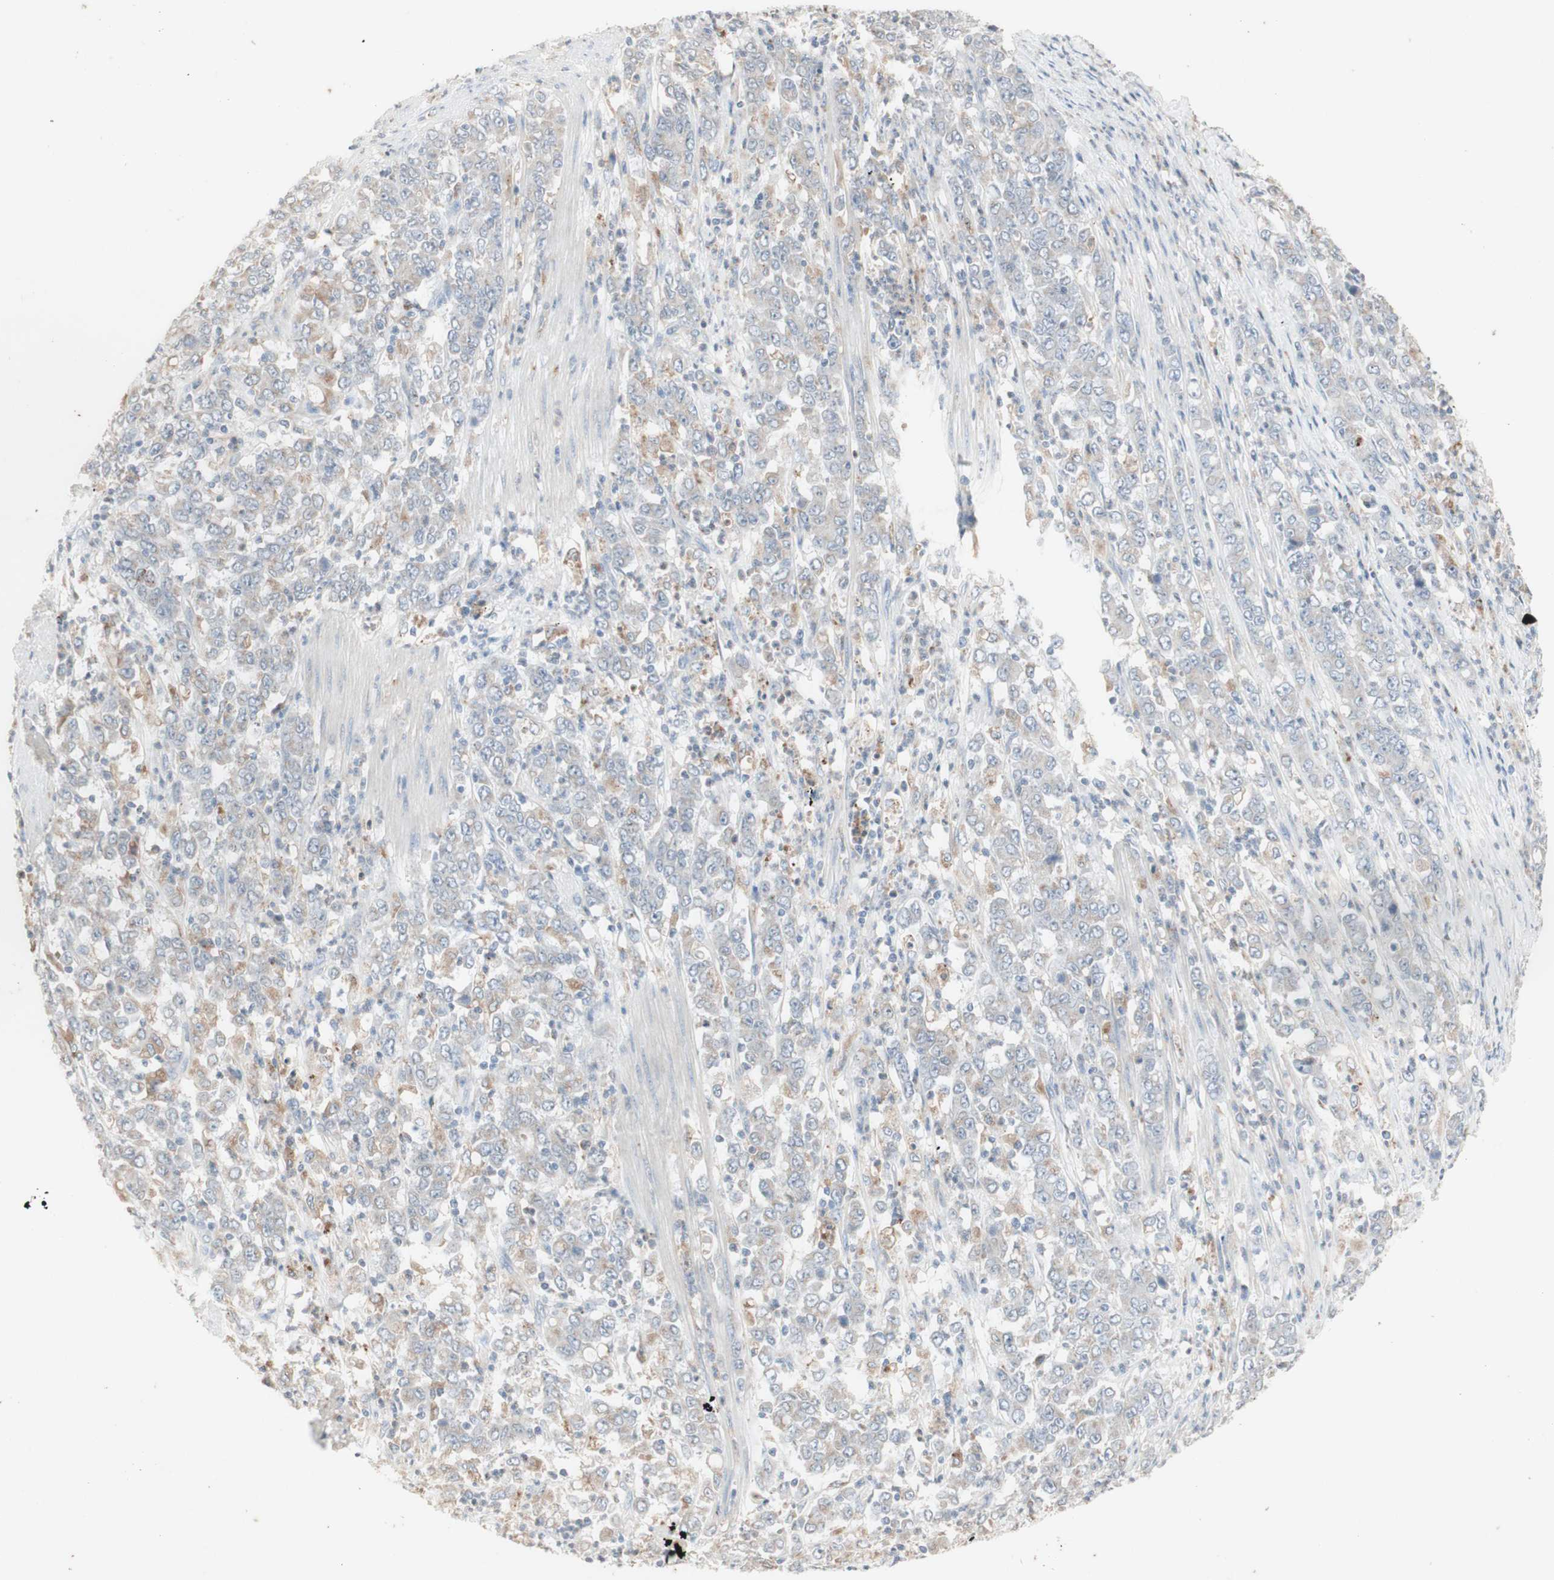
{"staining": {"intensity": "negative", "quantity": "none", "location": "none"}, "tissue": "stomach cancer", "cell_type": "Tumor cells", "image_type": "cancer", "snomed": [{"axis": "morphology", "description": "Adenocarcinoma, NOS"}, {"axis": "topography", "description": "Stomach, lower"}], "caption": "High power microscopy histopathology image of an IHC micrograph of stomach cancer (adenocarcinoma), revealing no significant staining in tumor cells.", "gene": "ATP6V1B1", "patient": {"sex": "female", "age": 71}}